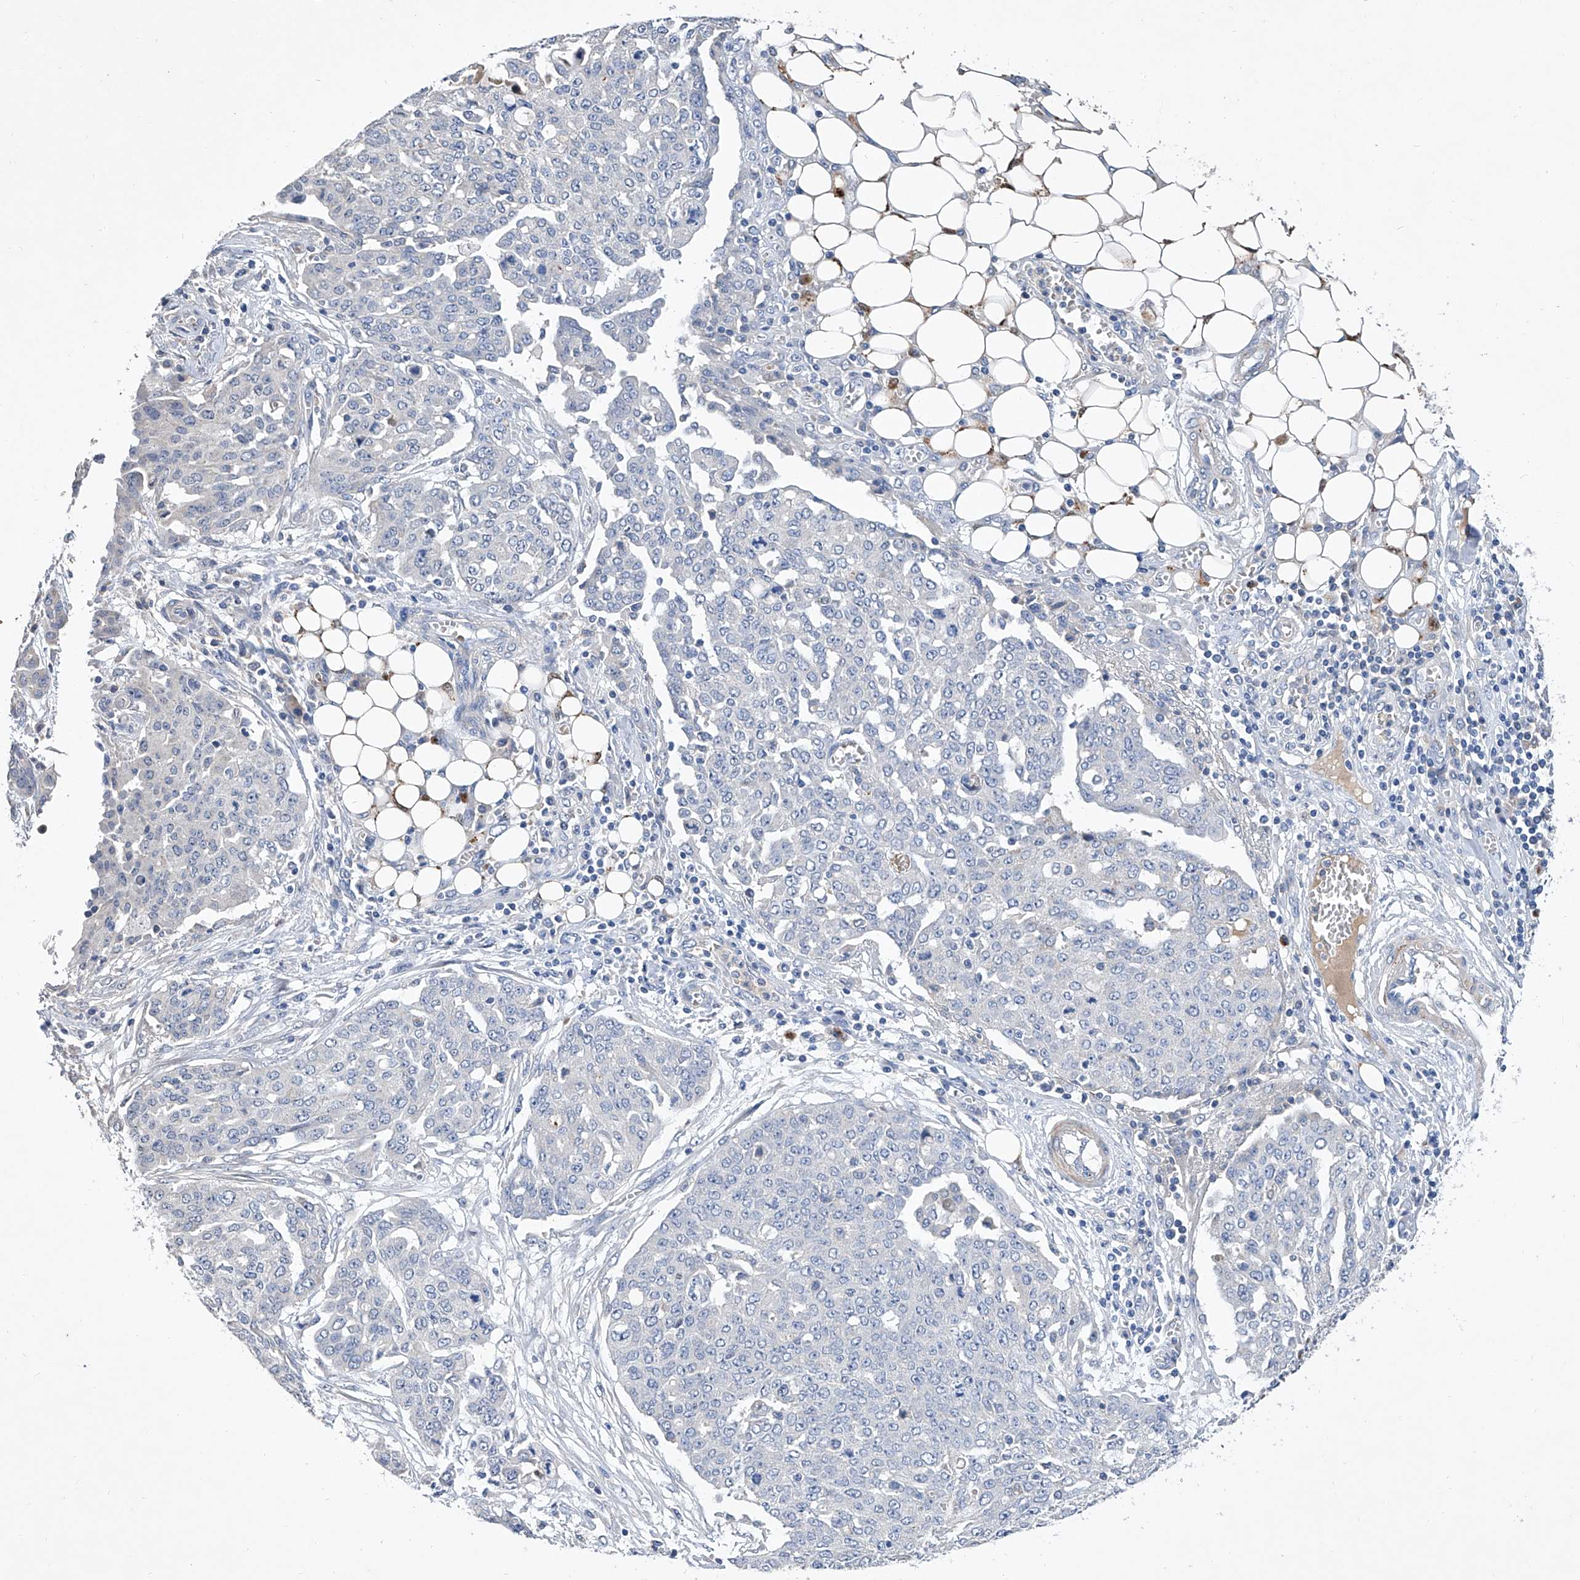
{"staining": {"intensity": "negative", "quantity": "none", "location": "none"}, "tissue": "ovarian cancer", "cell_type": "Tumor cells", "image_type": "cancer", "snomed": [{"axis": "morphology", "description": "Cystadenocarcinoma, serous, NOS"}, {"axis": "topography", "description": "Soft tissue"}, {"axis": "topography", "description": "Ovary"}], "caption": "Tumor cells show no significant protein positivity in ovarian cancer.", "gene": "GPT", "patient": {"sex": "female", "age": 57}}